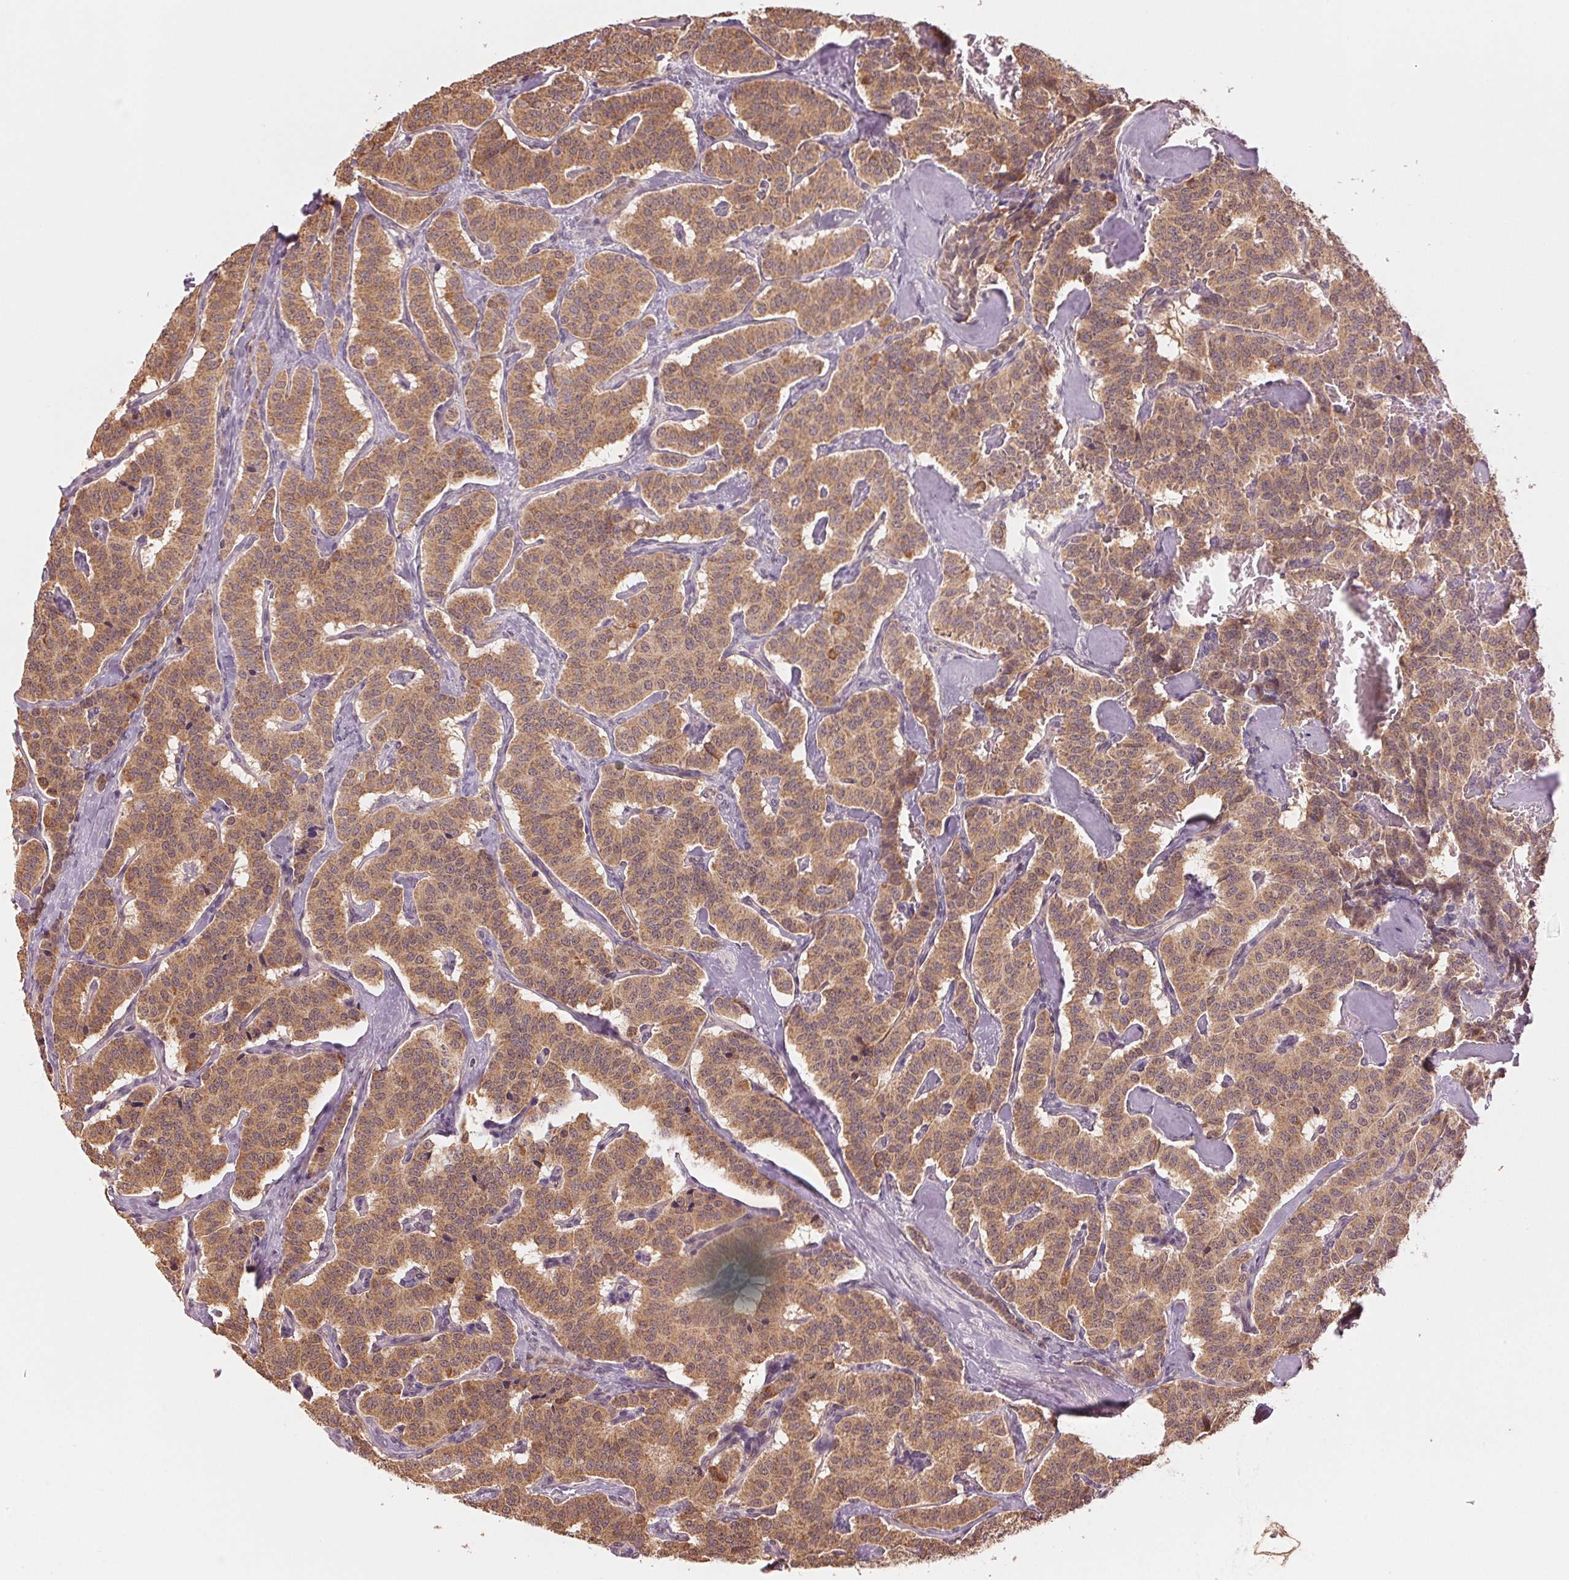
{"staining": {"intensity": "moderate", "quantity": ">75%", "location": "cytoplasmic/membranous"}, "tissue": "carcinoid", "cell_type": "Tumor cells", "image_type": "cancer", "snomed": [{"axis": "morphology", "description": "Carcinoid, malignant, NOS"}, {"axis": "topography", "description": "Lung"}], "caption": "Protein staining of malignant carcinoid tissue shows moderate cytoplasmic/membranous staining in approximately >75% of tumor cells.", "gene": "ARHGAP6", "patient": {"sex": "female", "age": 46}}